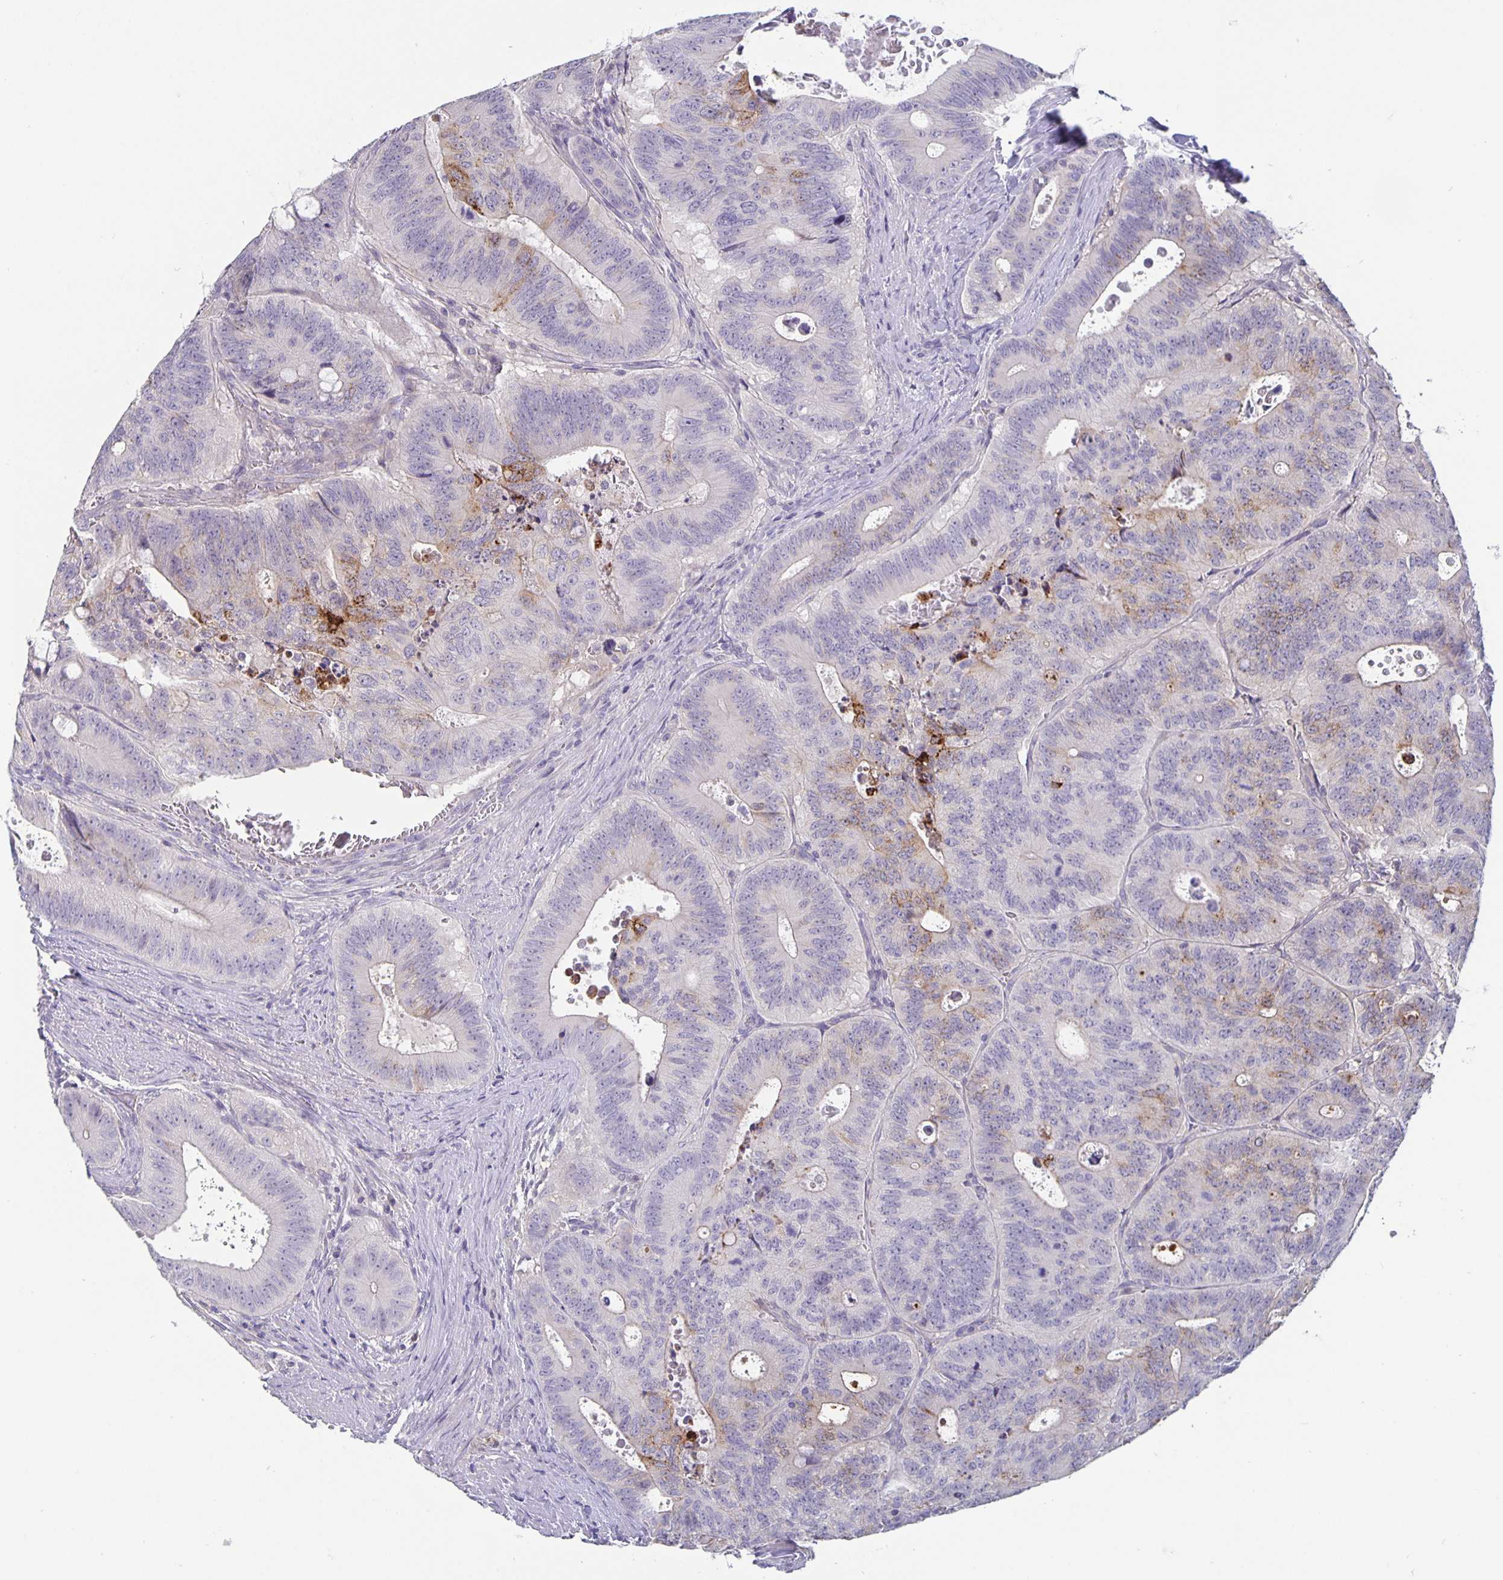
{"staining": {"intensity": "strong", "quantity": "<25%", "location": "cytoplasmic/membranous"}, "tissue": "colorectal cancer", "cell_type": "Tumor cells", "image_type": "cancer", "snomed": [{"axis": "morphology", "description": "Adenocarcinoma, NOS"}, {"axis": "topography", "description": "Colon"}], "caption": "Tumor cells demonstrate medium levels of strong cytoplasmic/membranous staining in approximately <25% of cells in human adenocarcinoma (colorectal). The staining is performed using DAB (3,3'-diaminobenzidine) brown chromogen to label protein expression. The nuclei are counter-stained blue using hematoxylin.", "gene": "GDF15", "patient": {"sex": "male", "age": 62}}